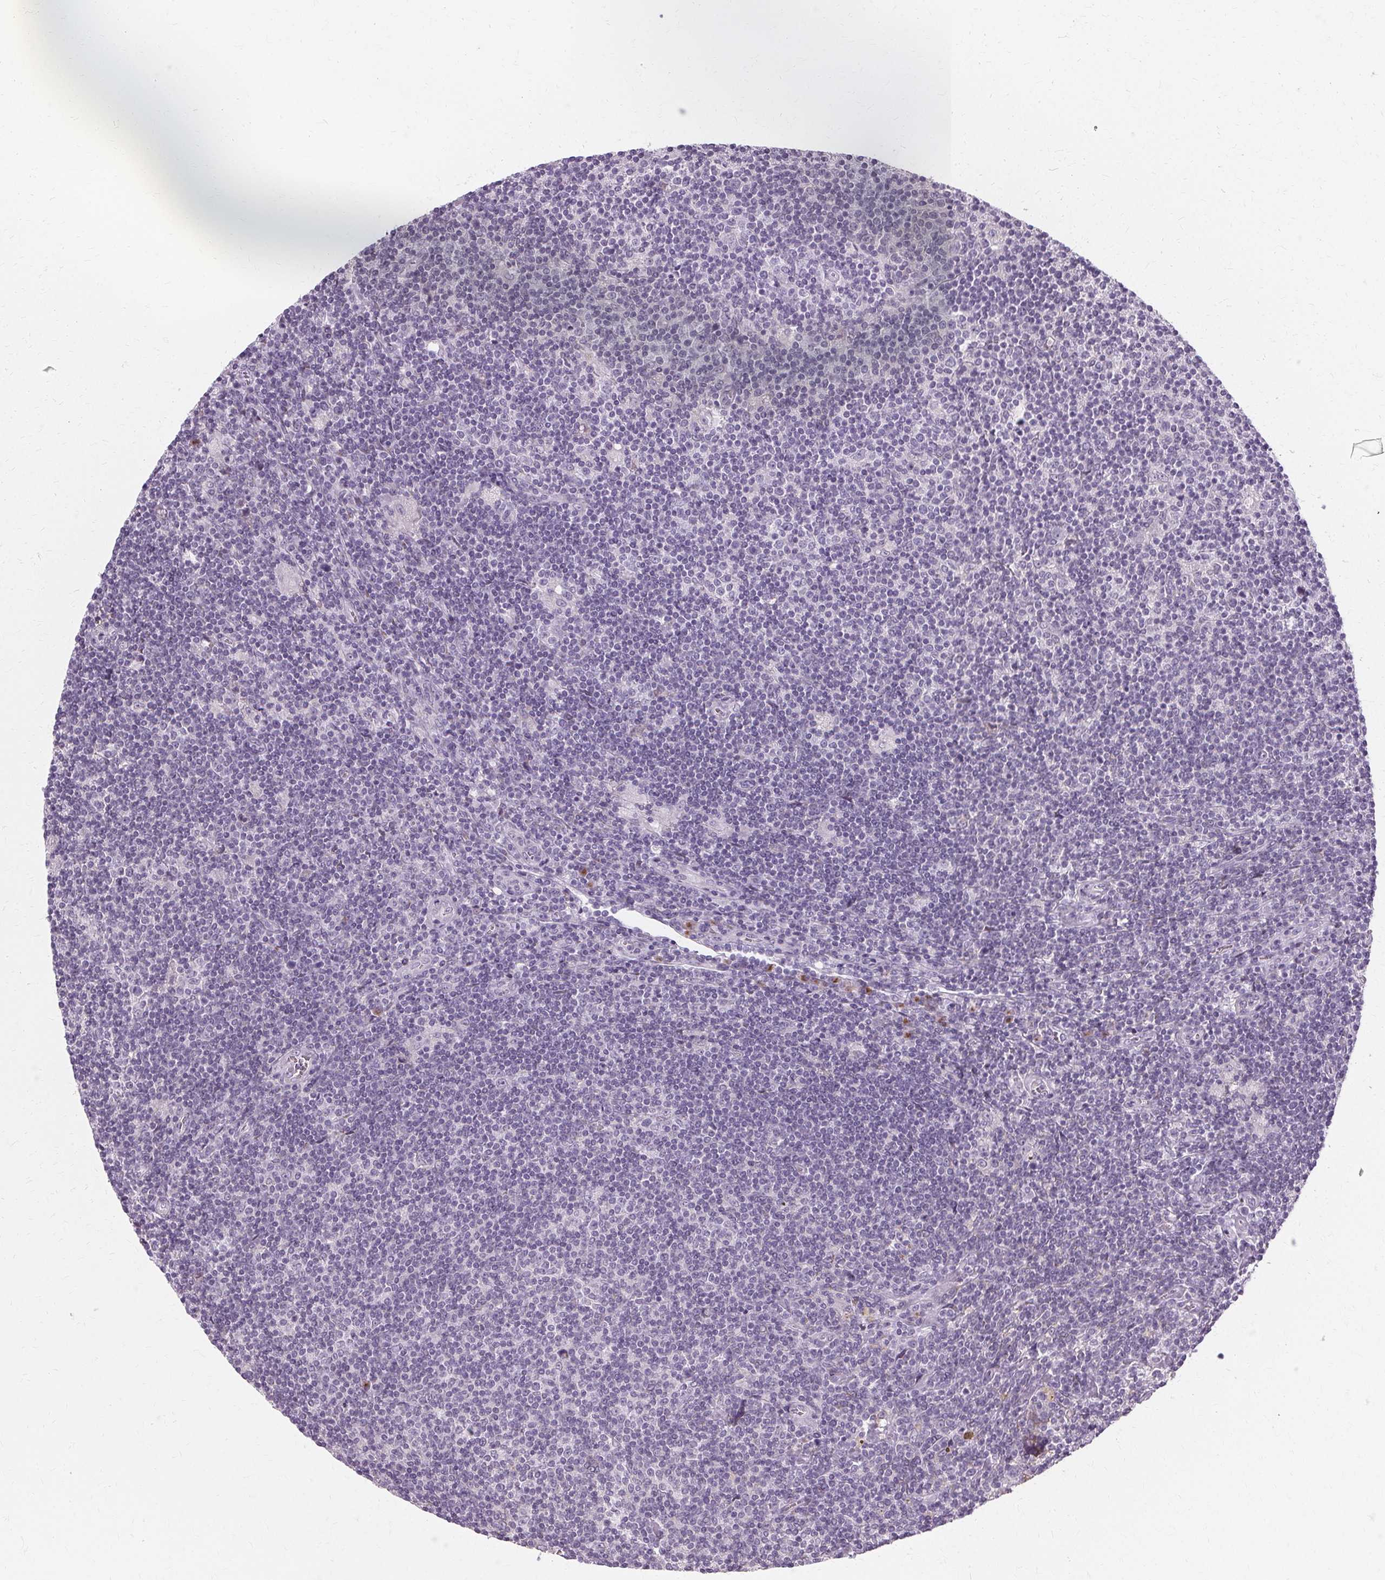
{"staining": {"intensity": "negative", "quantity": "none", "location": "none"}, "tissue": "lymphoma", "cell_type": "Tumor cells", "image_type": "cancer", "snomed": [{"axis": "morphology", "description": "Hodgkin's disease, NOS"}, {"axis": "topography", "description": "Lymph node"}], "caption": "Tumor cells show no significant expression in lymphoma. (DAB IHC, high magnification).", "gene": "FCRL3", "patient": {"sex": "male", "age": 40}}